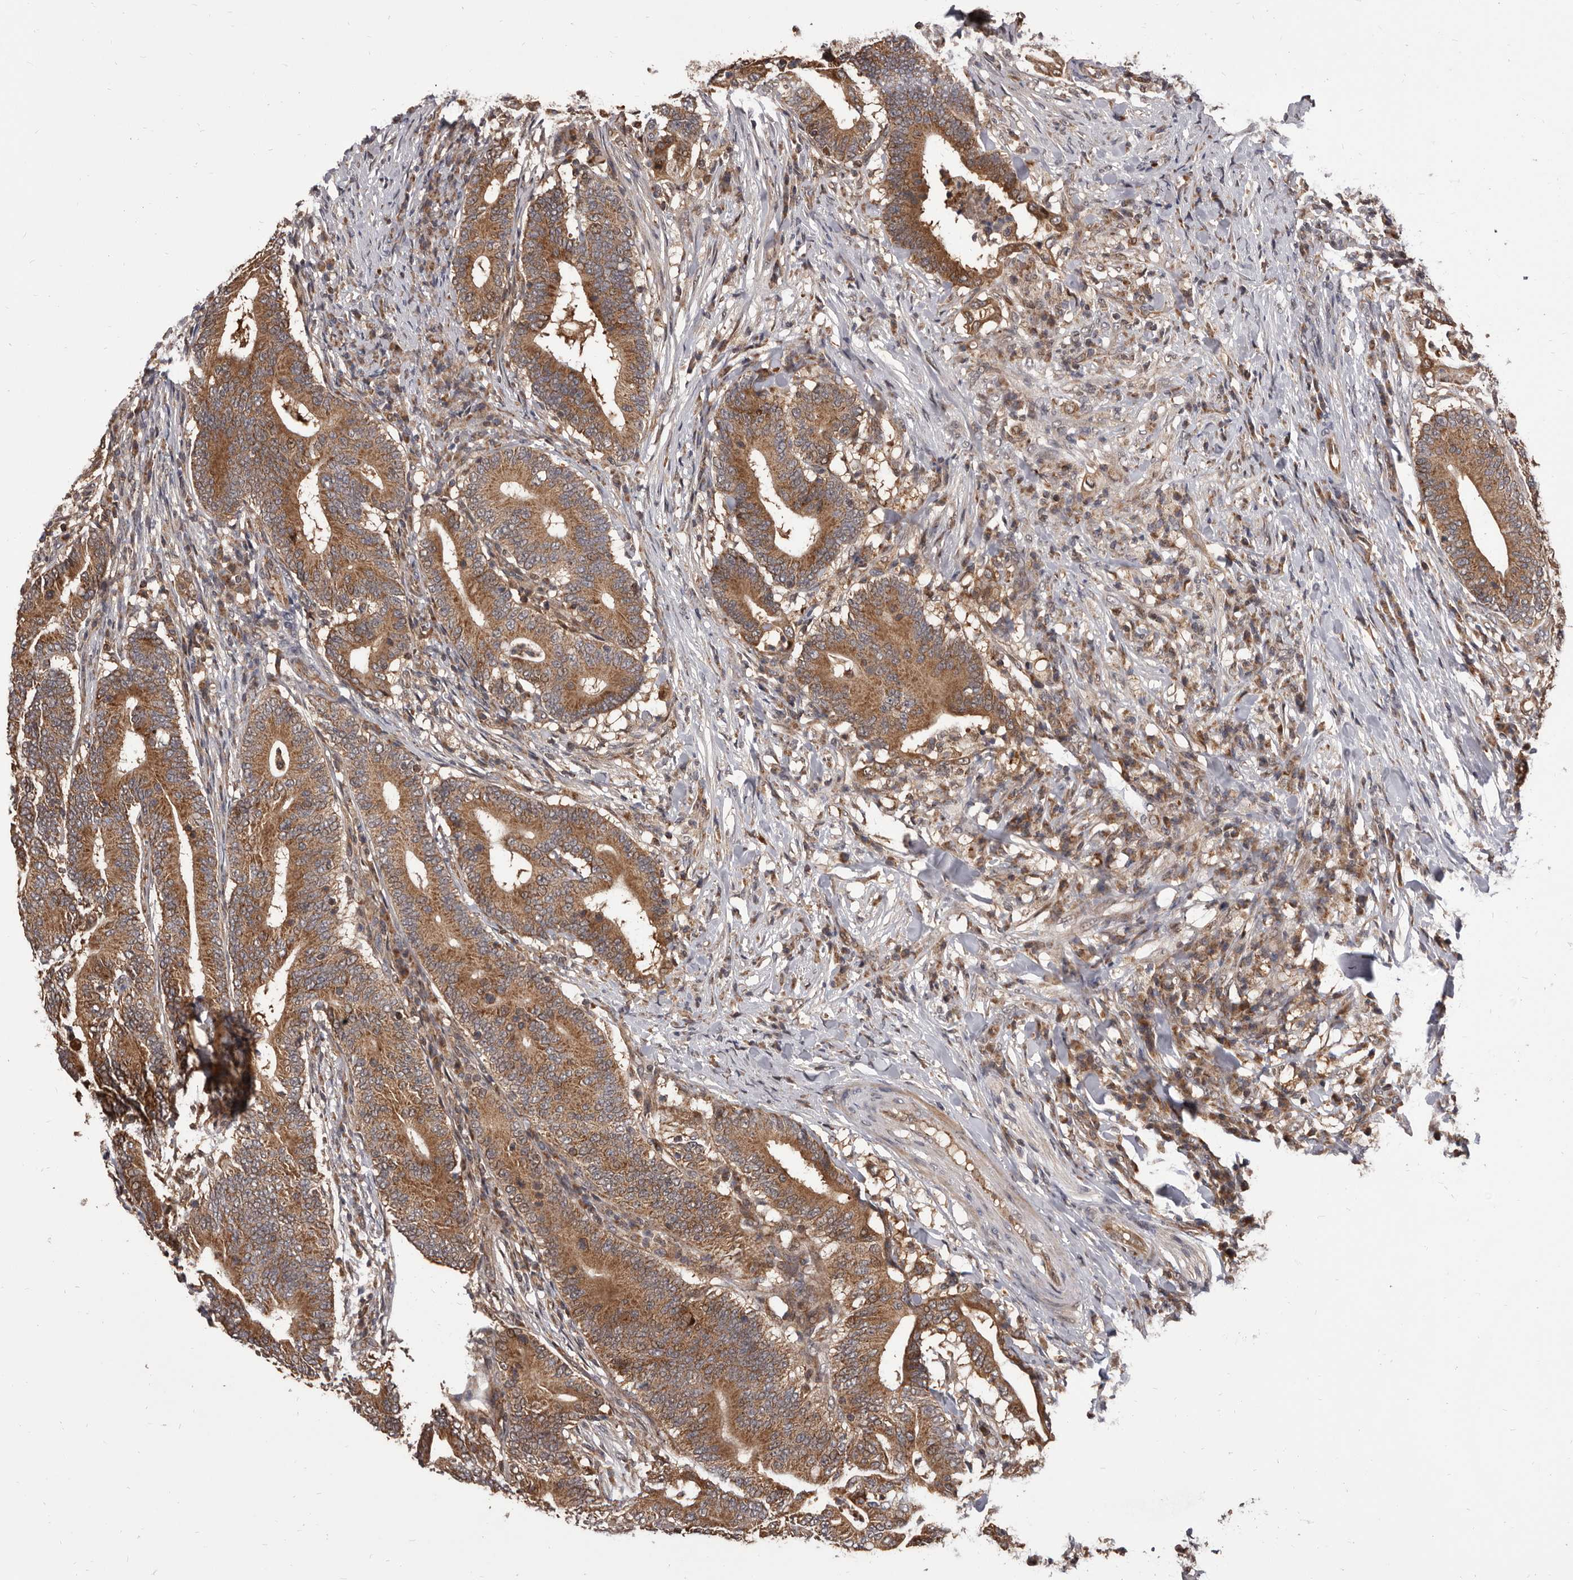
{"staining": {"intensity": "moderate", "quantity": ">75%", "location": "cytoplasmic/membranous"}, "tissue": "colorectal cancer", "cell_type": "Tumor cells", "image_type": "cancer", "snomed": [{"axis": "morphology", "description": "Adenocarcinoma, NOS"}, {"axis": "topography", "description": "Colon"}], "caption": "The histopathology image displays immunohistochemical staining of colorectal adenocarcinoma. There is moderate cytoplasmic/membranous staining is seen in about >75% of tumor cells.", "gene": "MAP3K14", "patient": {"sex": "female", "age": 66}}